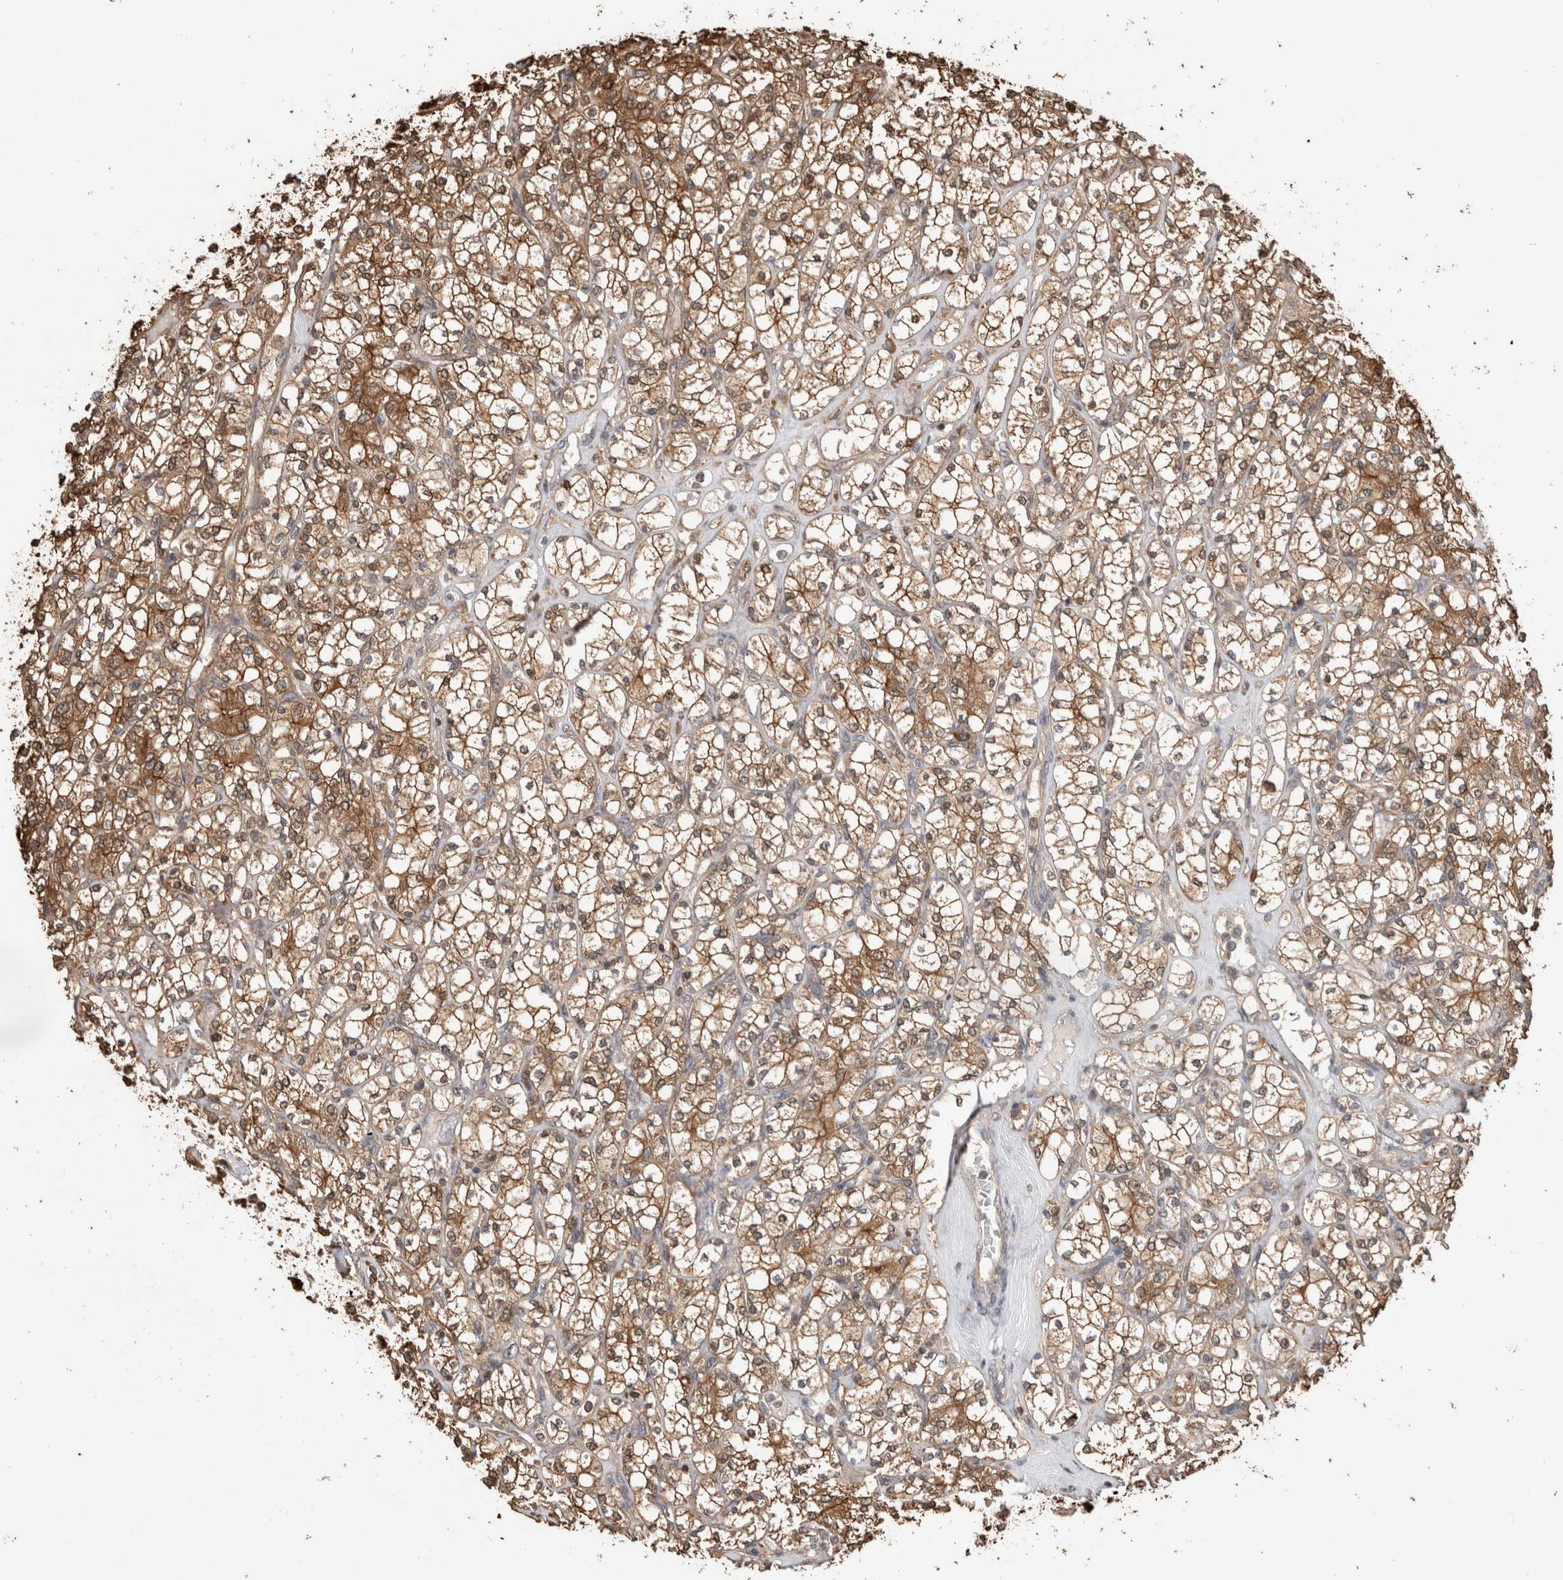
{"staining": {"intensity": "moderate", "quantity": ">75%", "location": "cytoplasmic/membranous"}, "tissue": "renal cancer", "cell_type": "Tumor cells", "image_type": "cancer", "snomed": [{"axis": "morphology", "description": "Adenocarcinoma, NOS"}, {"axis": "topography", "description": "Kidney"}], "caption": "This histopathology image displays renal cancer (adenocarcinoma) stained with immunohistochemistry (IHC) to label a protein in brown. The cytoplasmic/membranous of tumor cells show moderate positivity for the protein. Nuclei are counter-stained blue.", "gene": "TRIM5", "patient": {"sex": "male", "age": 77}}